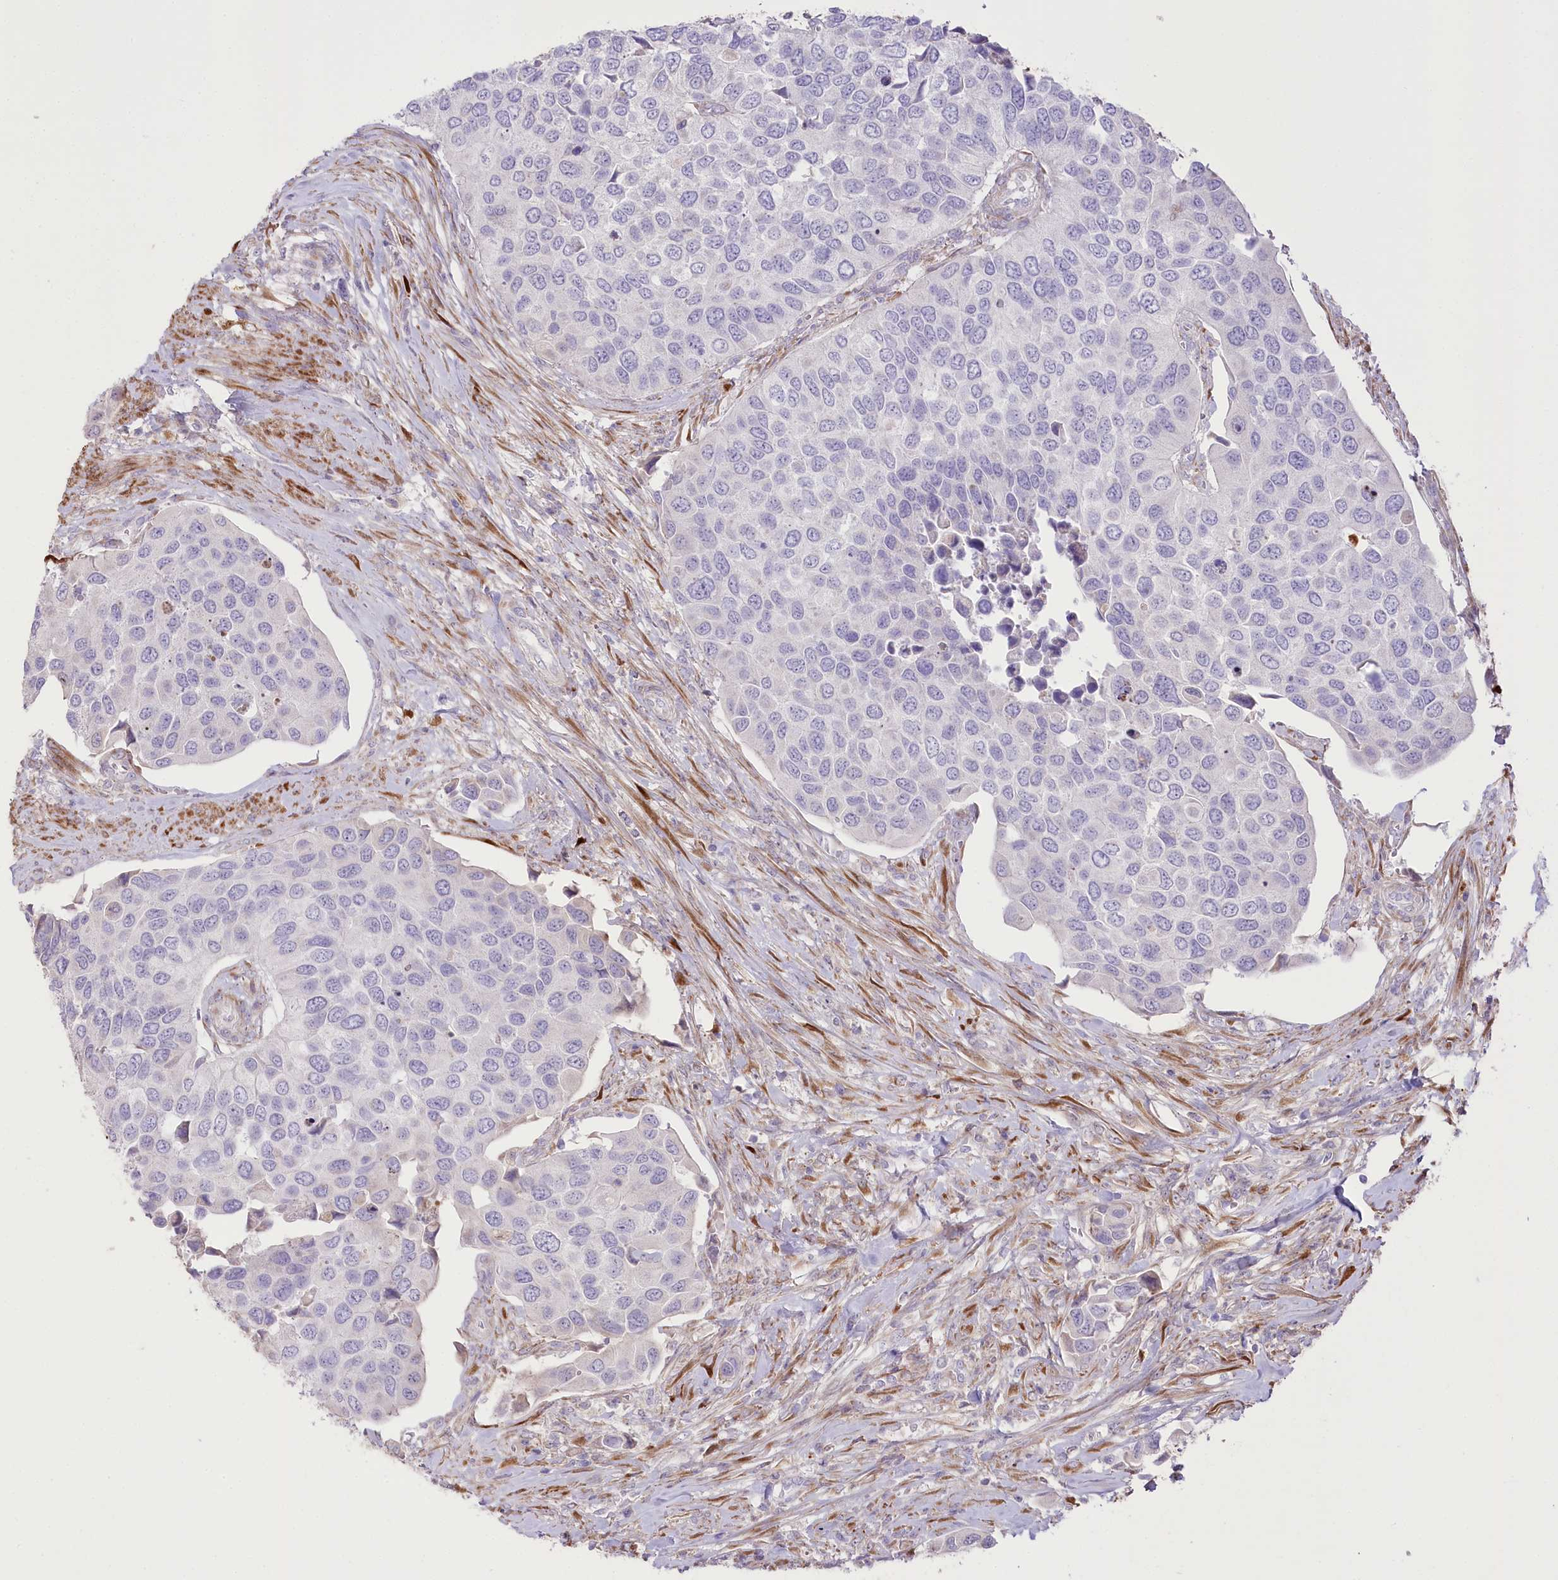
{"staining": {"intensity": "negative", "quantity": "none", "location": "none"}, "tissue": "urothelial cancer", "cell_type": "Tumor cells", "image_type": "cancer", "snomed": [{"axis": "morphology", "description": "Urothelial carcinoma, High grade"}, {"axis": "topography", "description": "Urinary bladder"}], "caption": "DAB (3,3'-diaminobenzidine) immunohistochemical staining of urothelial cancer exhibits no significant staining in tumor cells.", "gene": "RNF24", "patient": {"sex": "male", "age": 74}}